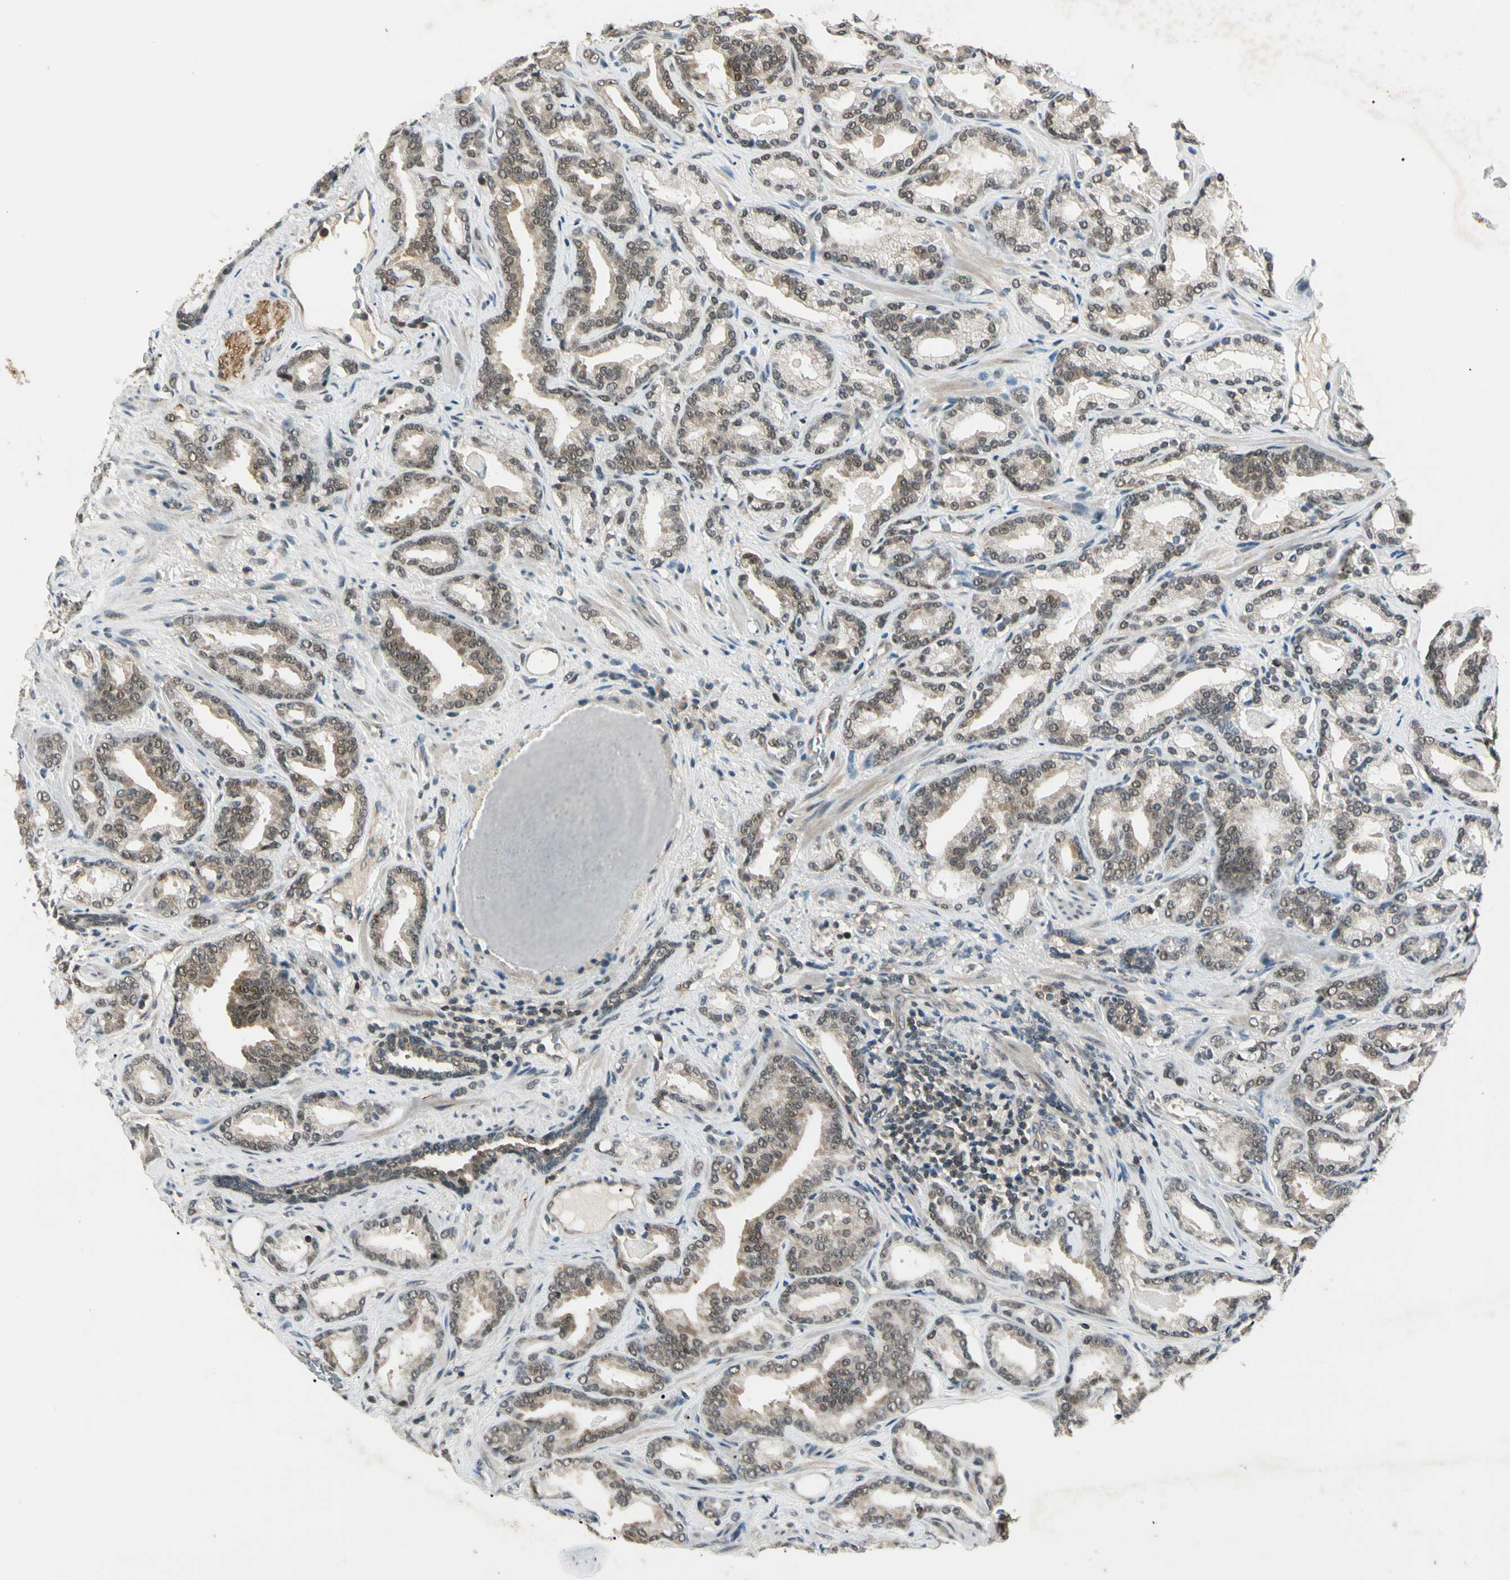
{"staining": {"intensity": "weak", "quantity": ">75%", "location": "cytoplasmic/membranous,nuclear"}, "tissue": "prostate cancer", "cell_type": "Tumor cells", "image_type": "cancer", "snomed": [{"axis": "morphology", "description": "Adenocarcinoma, Low grade"}, {"axis": "topography", "description": "Prostate"}], "caption": "Prostate low-grade adenocarcinoma tissue displays weak cytoplasmic/membranous and nuclear positivity in approximately >75% of tumor cells (DAB (3,3'-diaminobenzidine) IHC with brightfield microscopy, high magnification).", "gene": "ZSCAN12", "patient": {"sex": "male", "age": 63}}